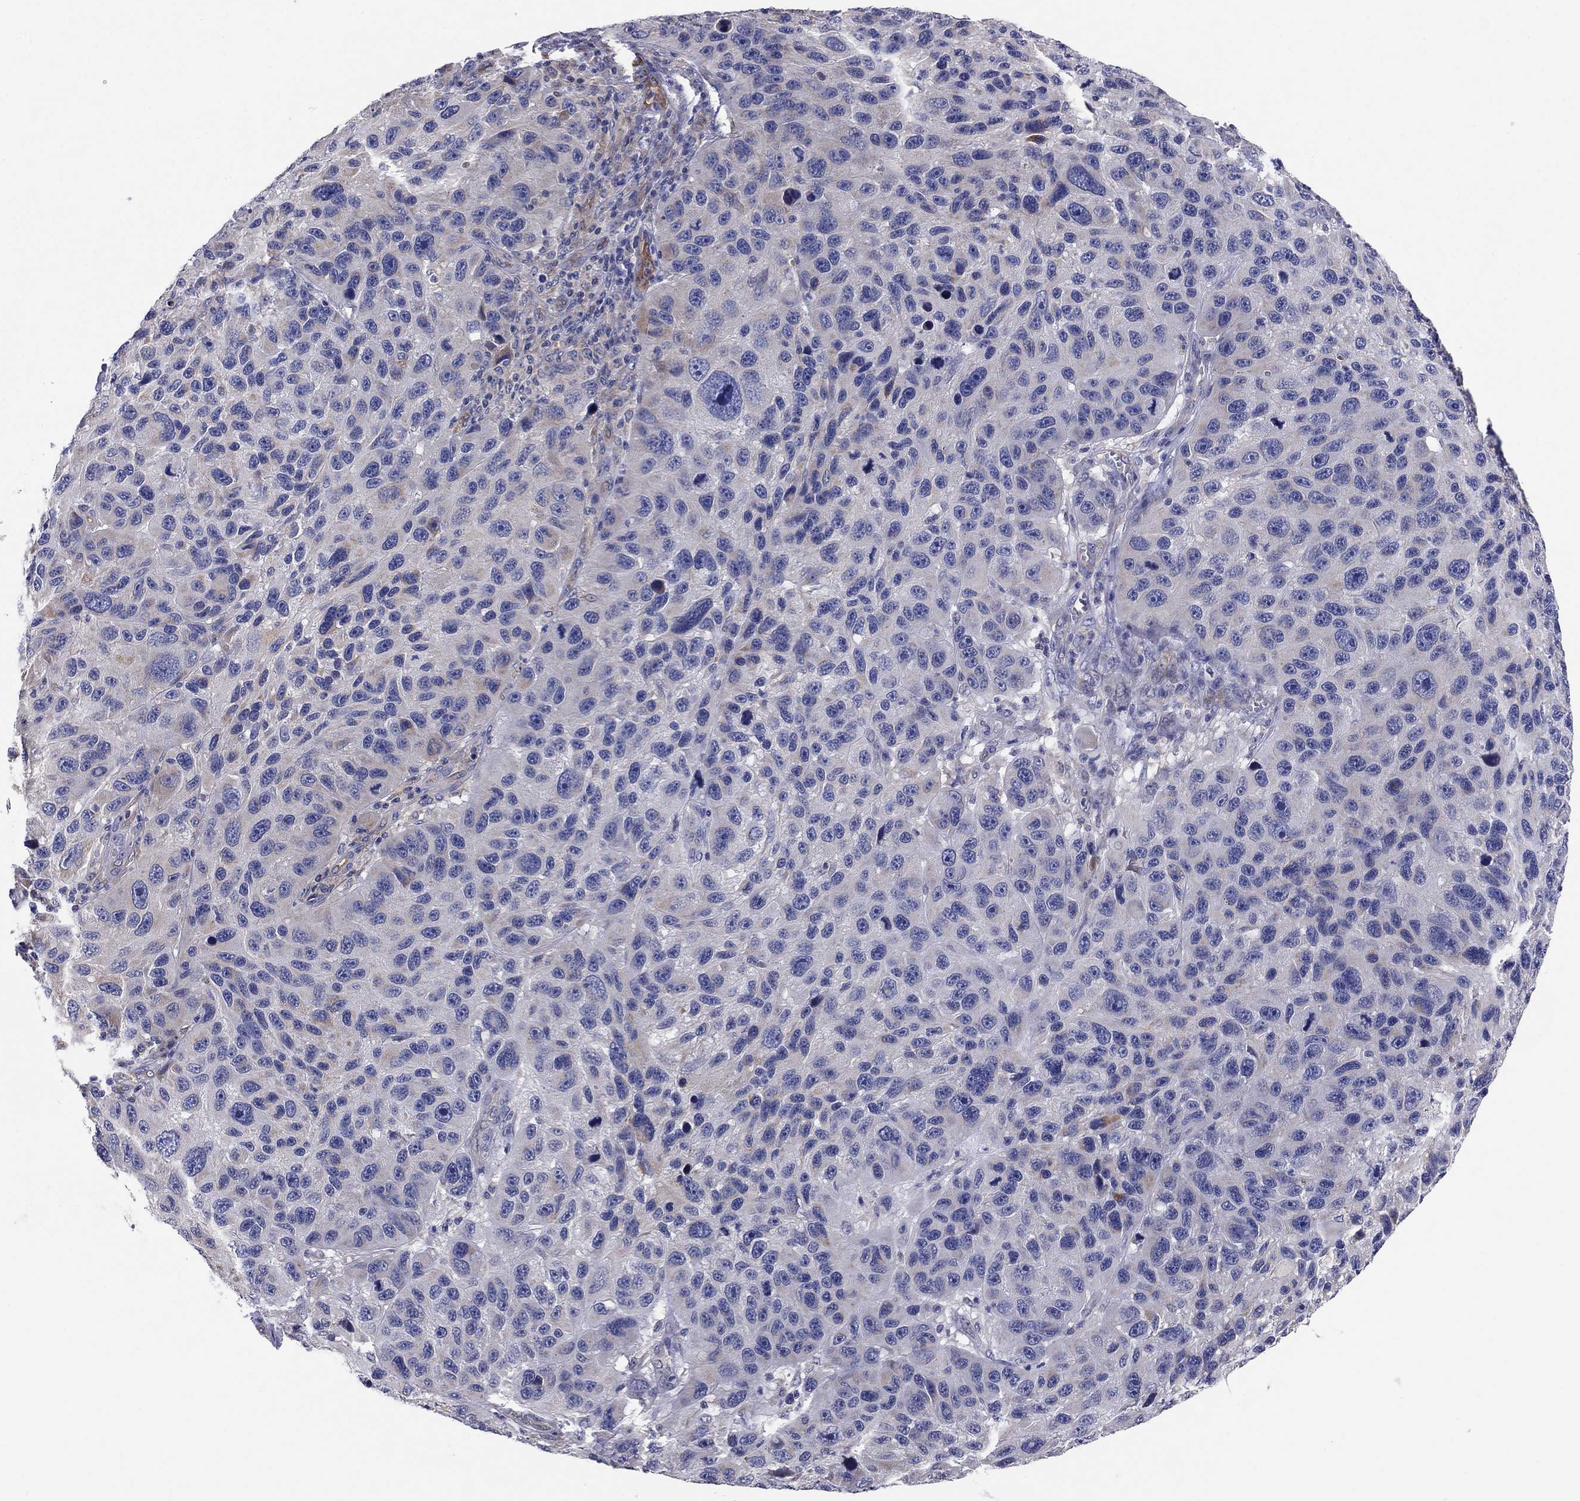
{"staining": {"intensity": "negative", "quantity": "none", "location": "none"}, "tissue": "melanoma", "cell_type": "Tumor cells", "image_type": "cancer", "snomed": [{"axis": "morphology", "description": "Malignant melanoma, NOS"}, {"axis": "topography", "description": "Skin"}], "caption": "IHC micrograph of melanoma stained for a protein (brown), which reveals no staining in tumor cells.", "gene": "EMP2", "patient": {"sex": "male", "age": 53}}